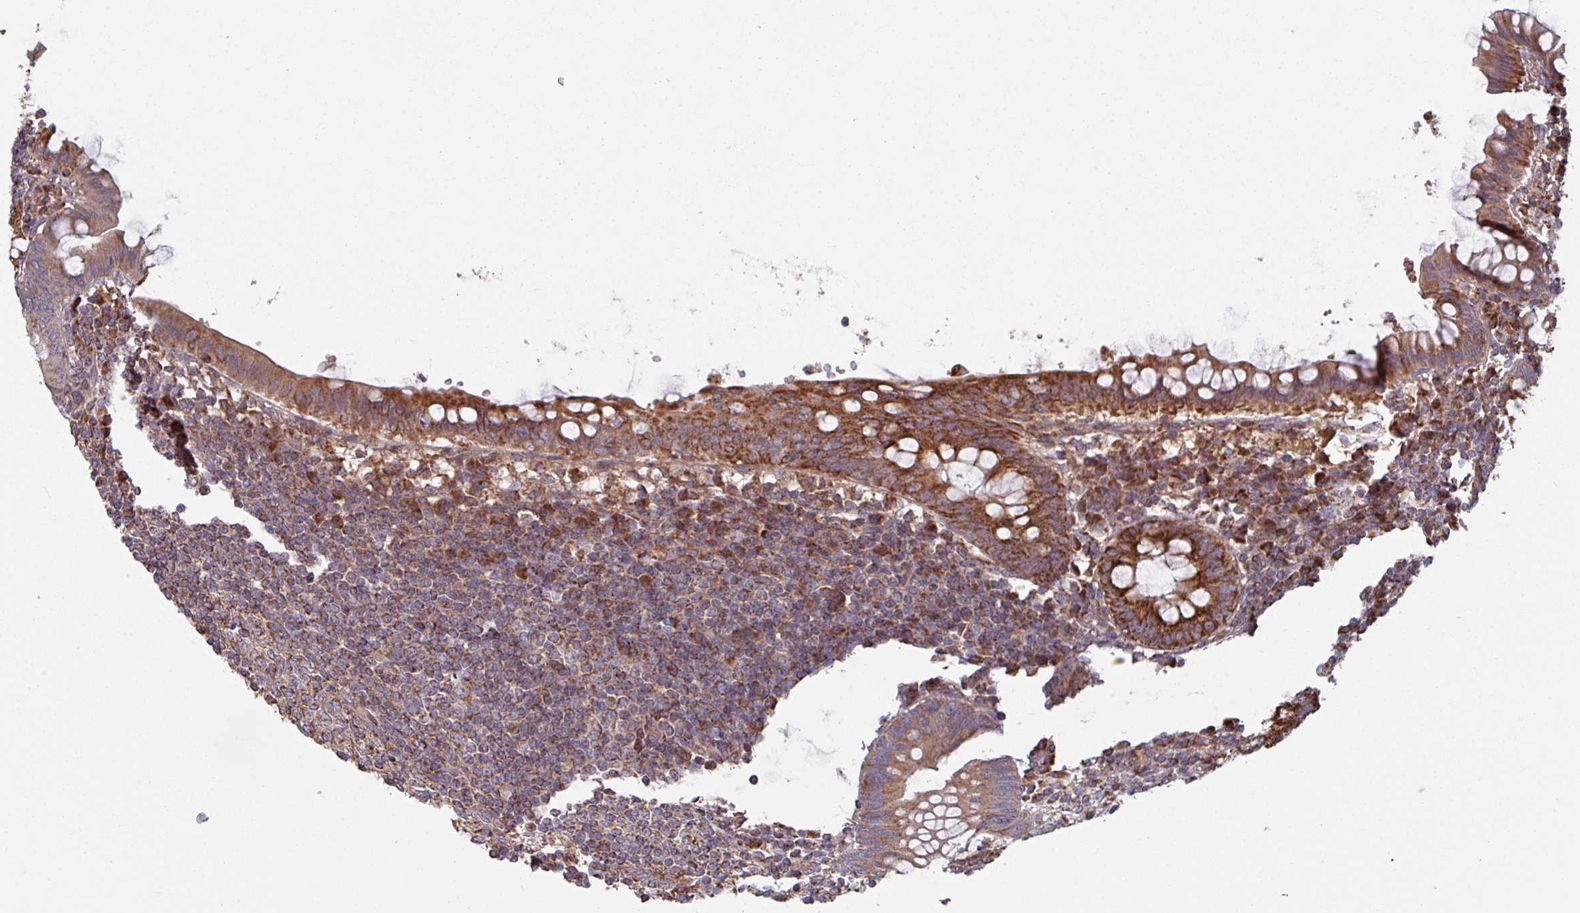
{"staining": {"intensity": "strong", "quantity": ">75%", "location": "cytoplasmic/membranous"}, "tissue": "appendix", "cell_type": "Glandular cells", "image_type": "normal", "snomed": [{"axis": "morphology", "description": "Normal tissue, NOS"}, {"axis": "topography", "description": "Appendix"}], "caption": "Immunohistochemistry (DAB) staining of normal appendix demonstrates strong cytoplasmic/membranous protein positivity in approximately >75% of glandular cells. Immunohistochemistry stains the protein in brown and the nuclei are stained blue.", "gene": "COX7C", "patient": {"sex": "male", "age": 83}}